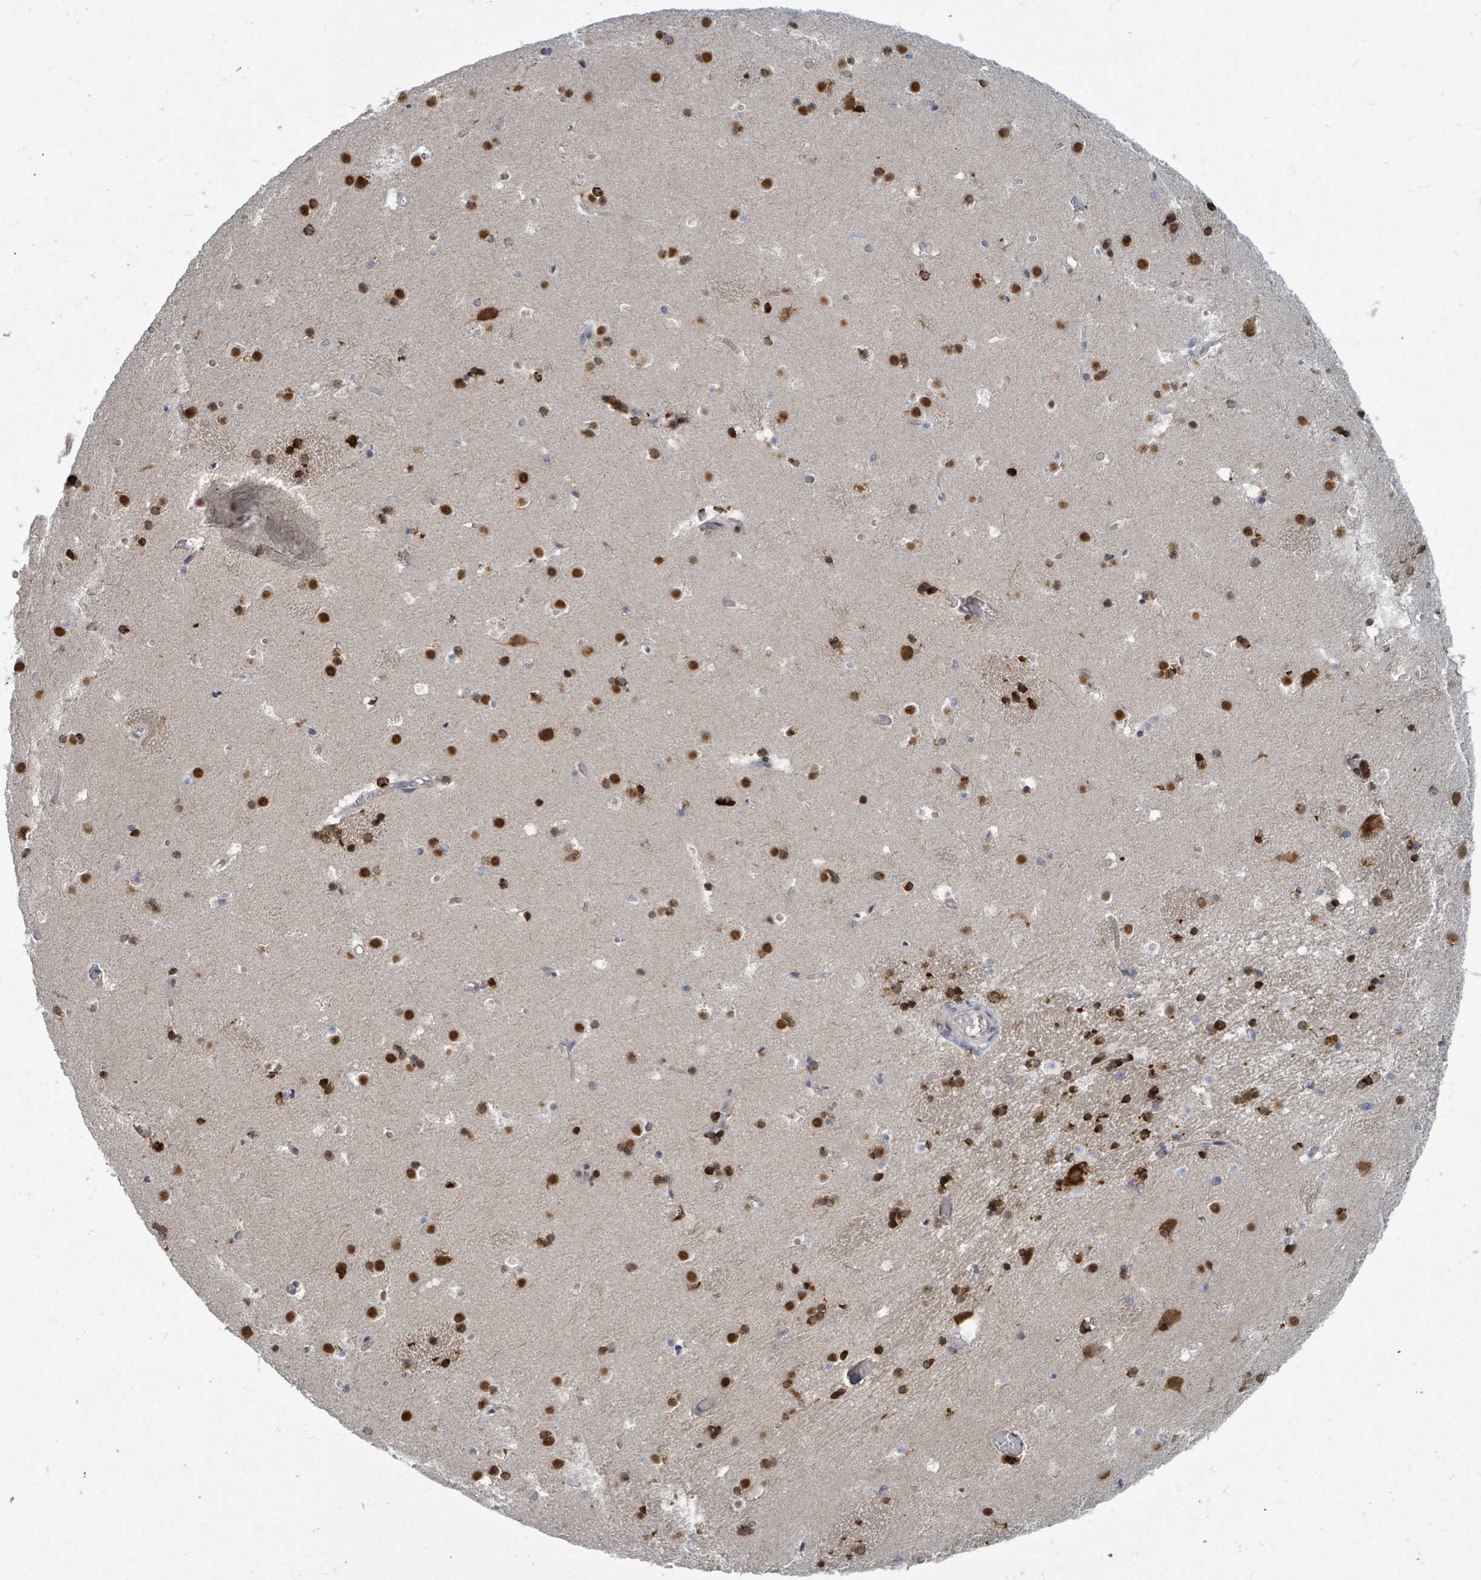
{"staining": {"intensity": "strong", "quantity": ">75%", "location": "cytoplasmic/membranous,nuclear"}, "tissue": "caudate", "cell_type": "Glial cells", "image_type": "normal", "snomed": [{"axis": "morphology", "description": "Normal tissue, NOS"}, {"axis": "topography", "description": "Lateral ventricle wall"}], "caption": "Immunohistochemistry (DAB (3,3'-diaminobenzidine)) staining of unremarkable human caudate shows strong cytoplasmic/membranous,nuclear protein expression in about >75% of glial cells. The staining was performed using DAB to visualize the protein expression in brown, while the nuclei were stained in blue with hematoxylin (Magnification: 20x).", "gene": "TRDMT1", "patient": {"sex": "male", "age": 25}}